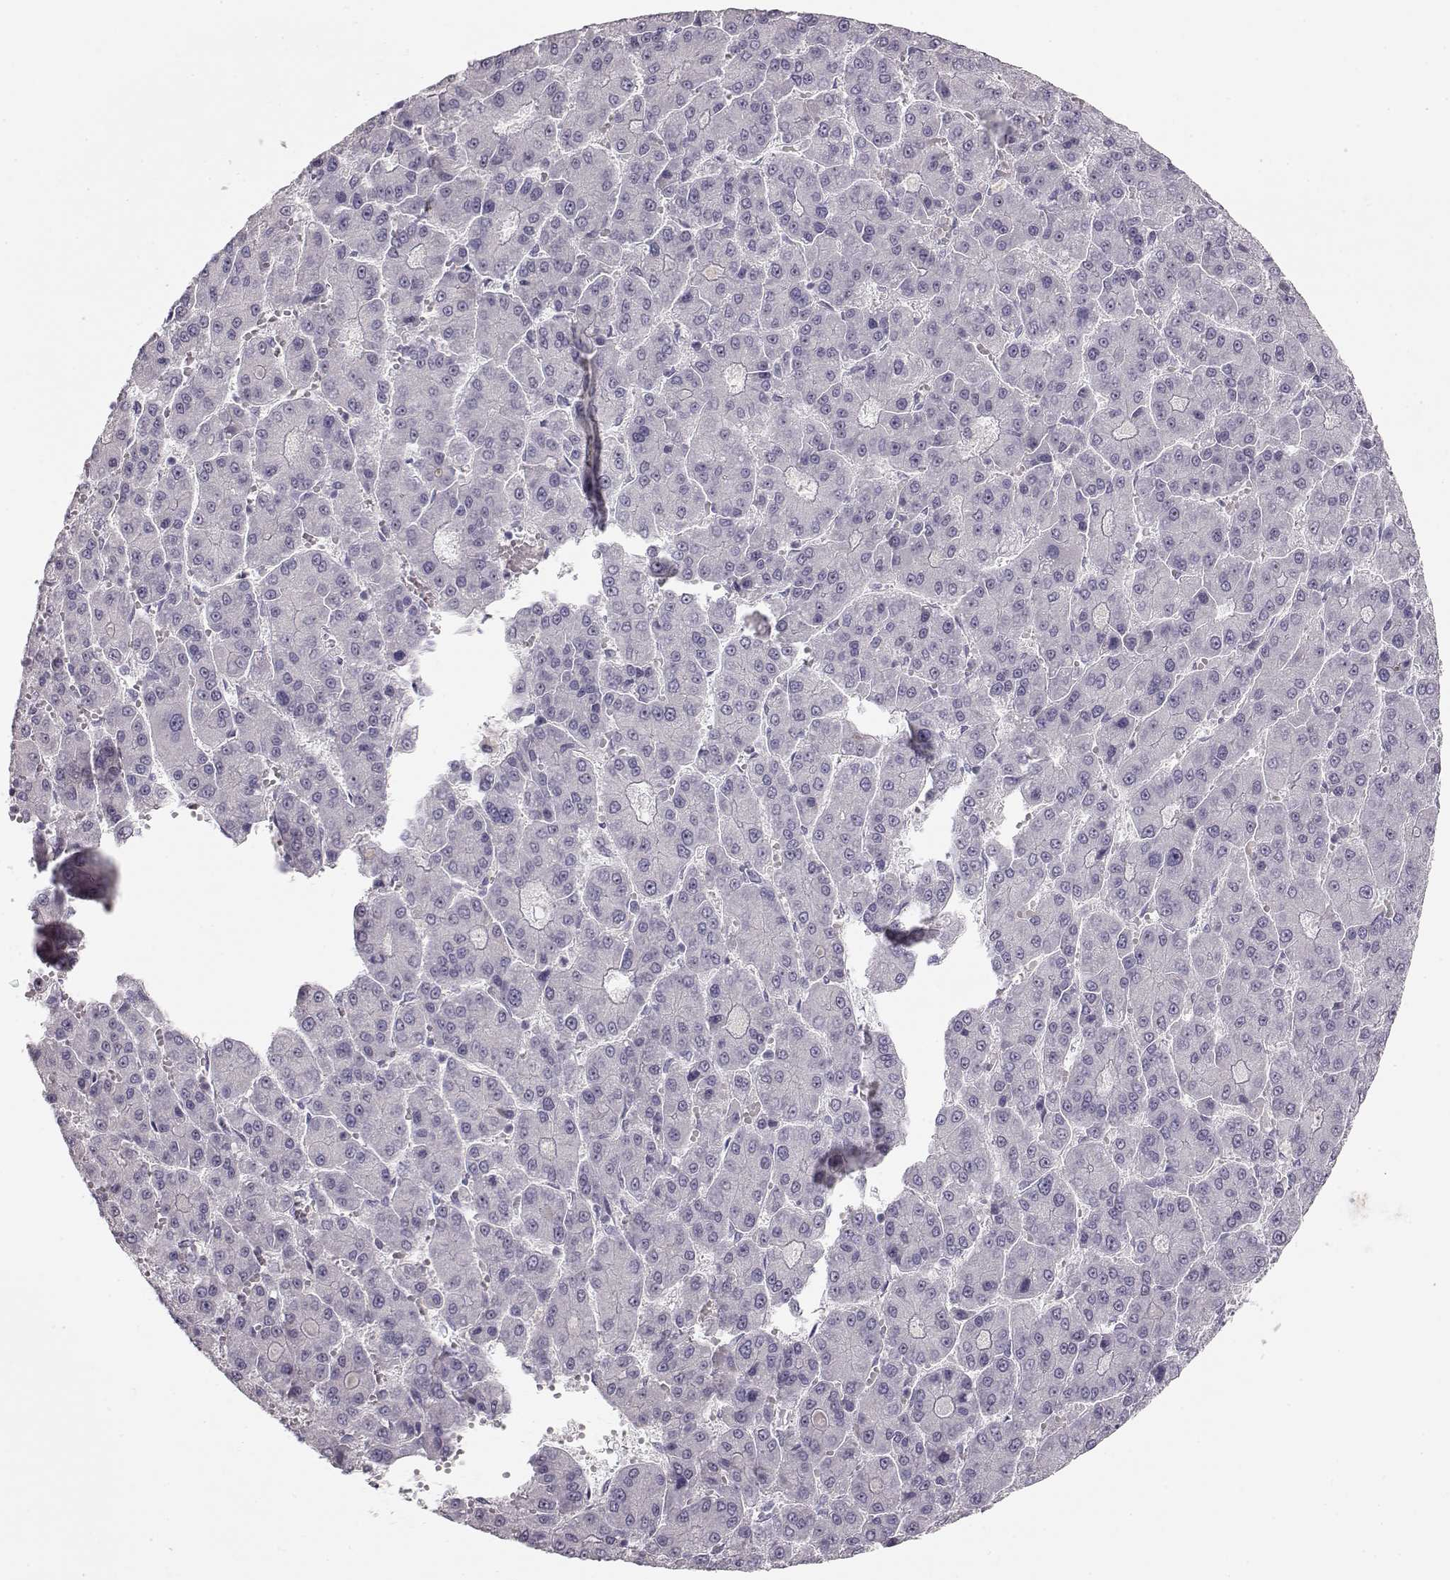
{"staining": {"intensity": "negative", "quantity": "none", "location": "none"}, "tissue": "liver cancer", "cell_type": "Tumor cells", "image_type": "cancer", "snomed": [{"axis": "morphology", "description": "Carcinoma, Hepatocellular, NOS"}, {"axis": "topography", "description": "Liver"}], "caption": "The IHC image has no significant positivity in tumor cells of liver cancer (hepatocellular carcinoma) tissue. The staining was performed using DAB (3,3'-diaminobenzidine) to visualize the protein expression in brown, while the nuclei were stained in blue with hematoxylin (Magnification: 20x).", "gene": "FAM205A", "patient": {"sex": "male", "age": 70}}